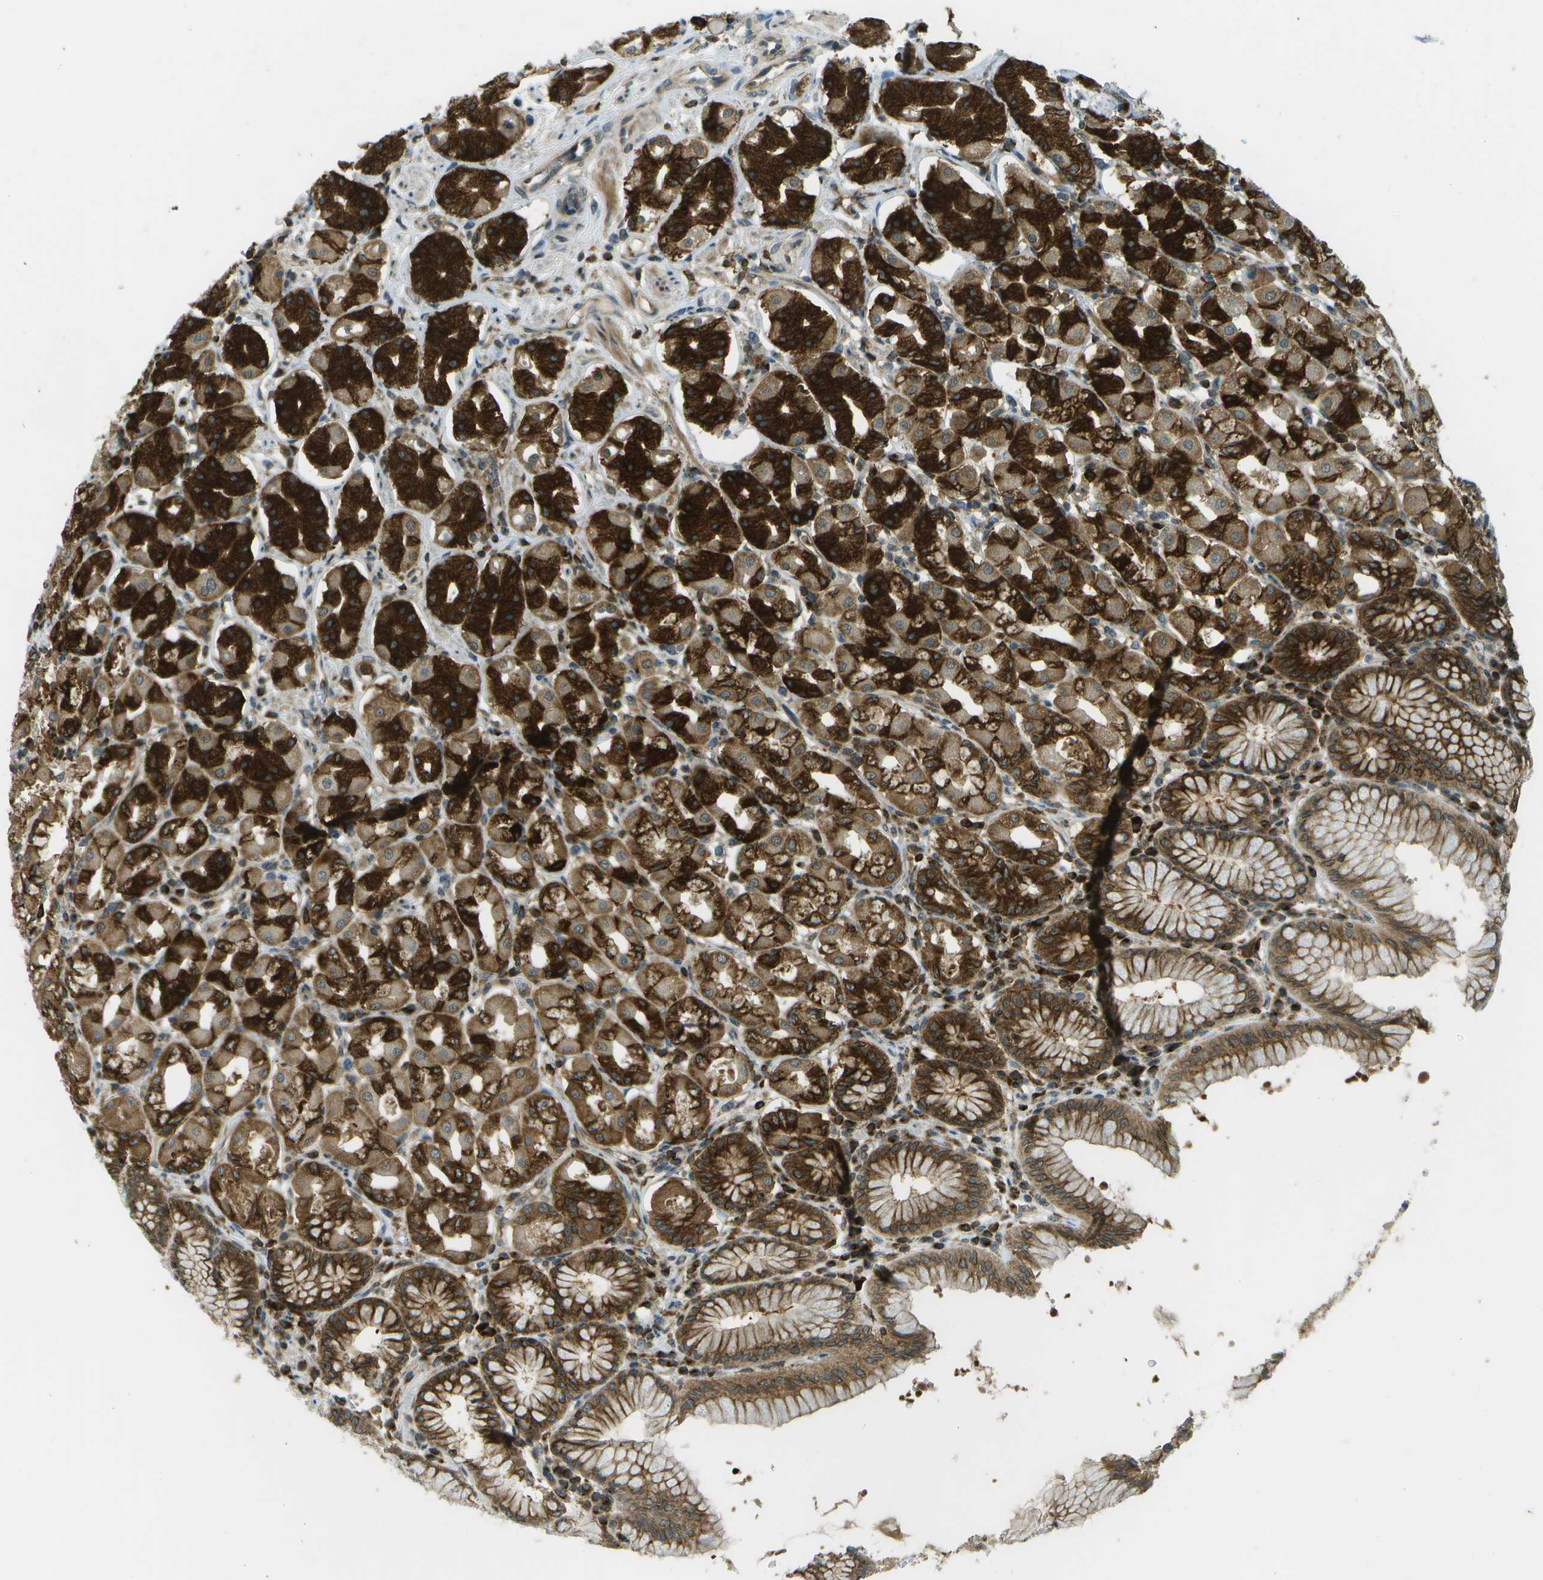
{"staining": {"intensity": "strong", "quantity": "25%-75%", "location": "cytoplasmic/membranous"}, "tissue": "stomach", "cell_type": "Glandular cells", "image_type": "normal", "snomed": [{"axis": "morphology", "description": "Normal tissue, NOS"}, {"axis": "topography", "description": "Stomach"}, {"axis": "topography", "description": "Stomach, lower"}], "caption": "Glandular cells demonstrate high levels of strong cytoplasmic/membranous positivity in approximately 25%-75% of cells in normal human stomach. (DAB IHC, brown staining for protein, blue staining for nuclei).", "gene": "TMTC1", "patient": {"sex": "female", "age": 56}}